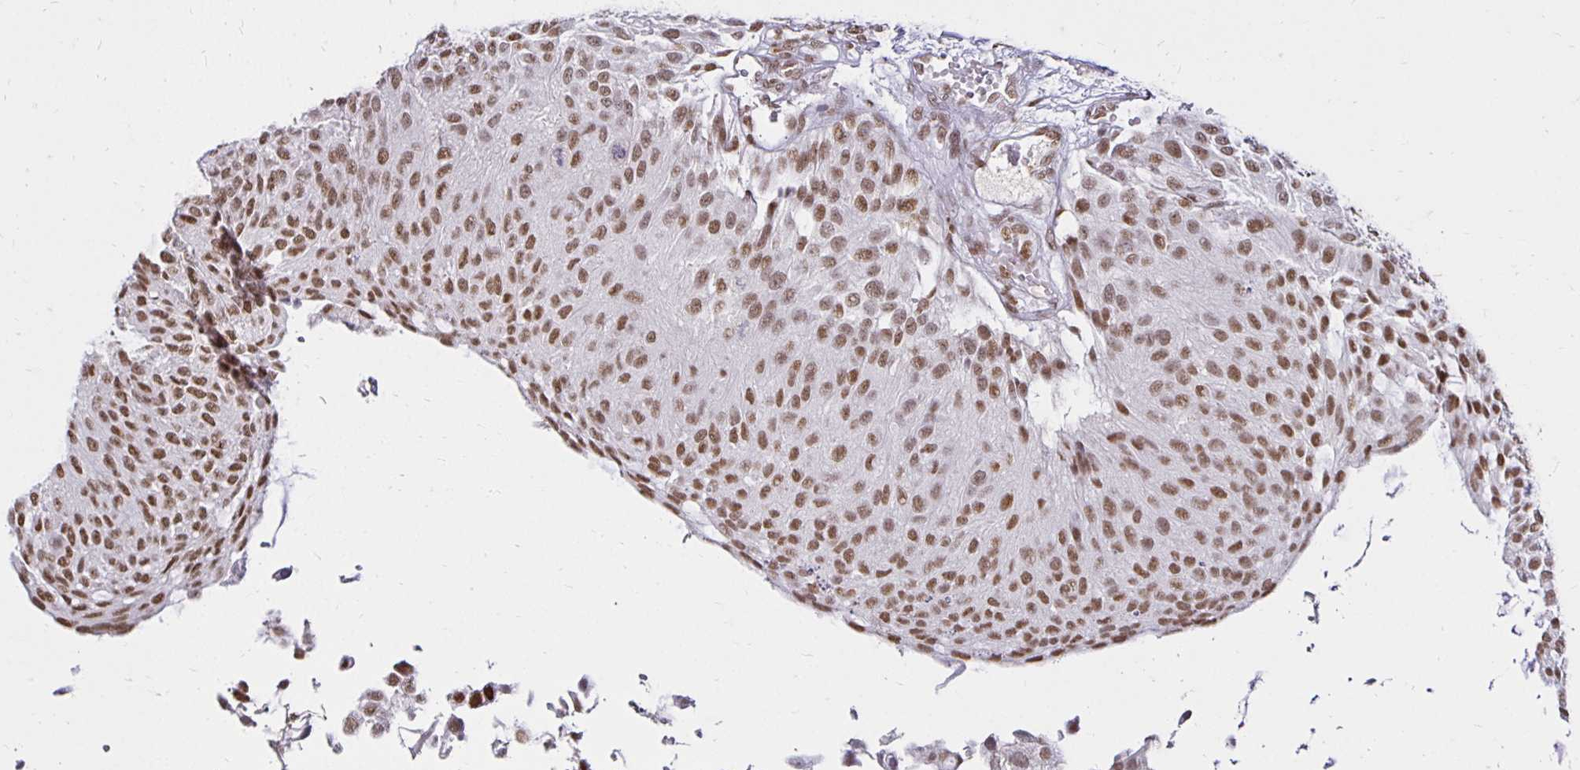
{"staining": {"intensity": "moderate", "quantity": ">75%", "location": "nuclear"}, "tissue": "urothelial cancer", "cell_type": "Tumor cells", "image_type": "cancer", "snomed": [{"axis": "morphology", "description": "Urothelial carcinoma, NOS"}, {"axis": "topography", "description": "Urinary bladder"}], "caption": "Urothelial cancer stained with a brown dye exhibits moderate nuclear positive staining in about >75% of tumor cells.", "gene": "ZNF579", "patient": {"sex": "male", "age": 84}}